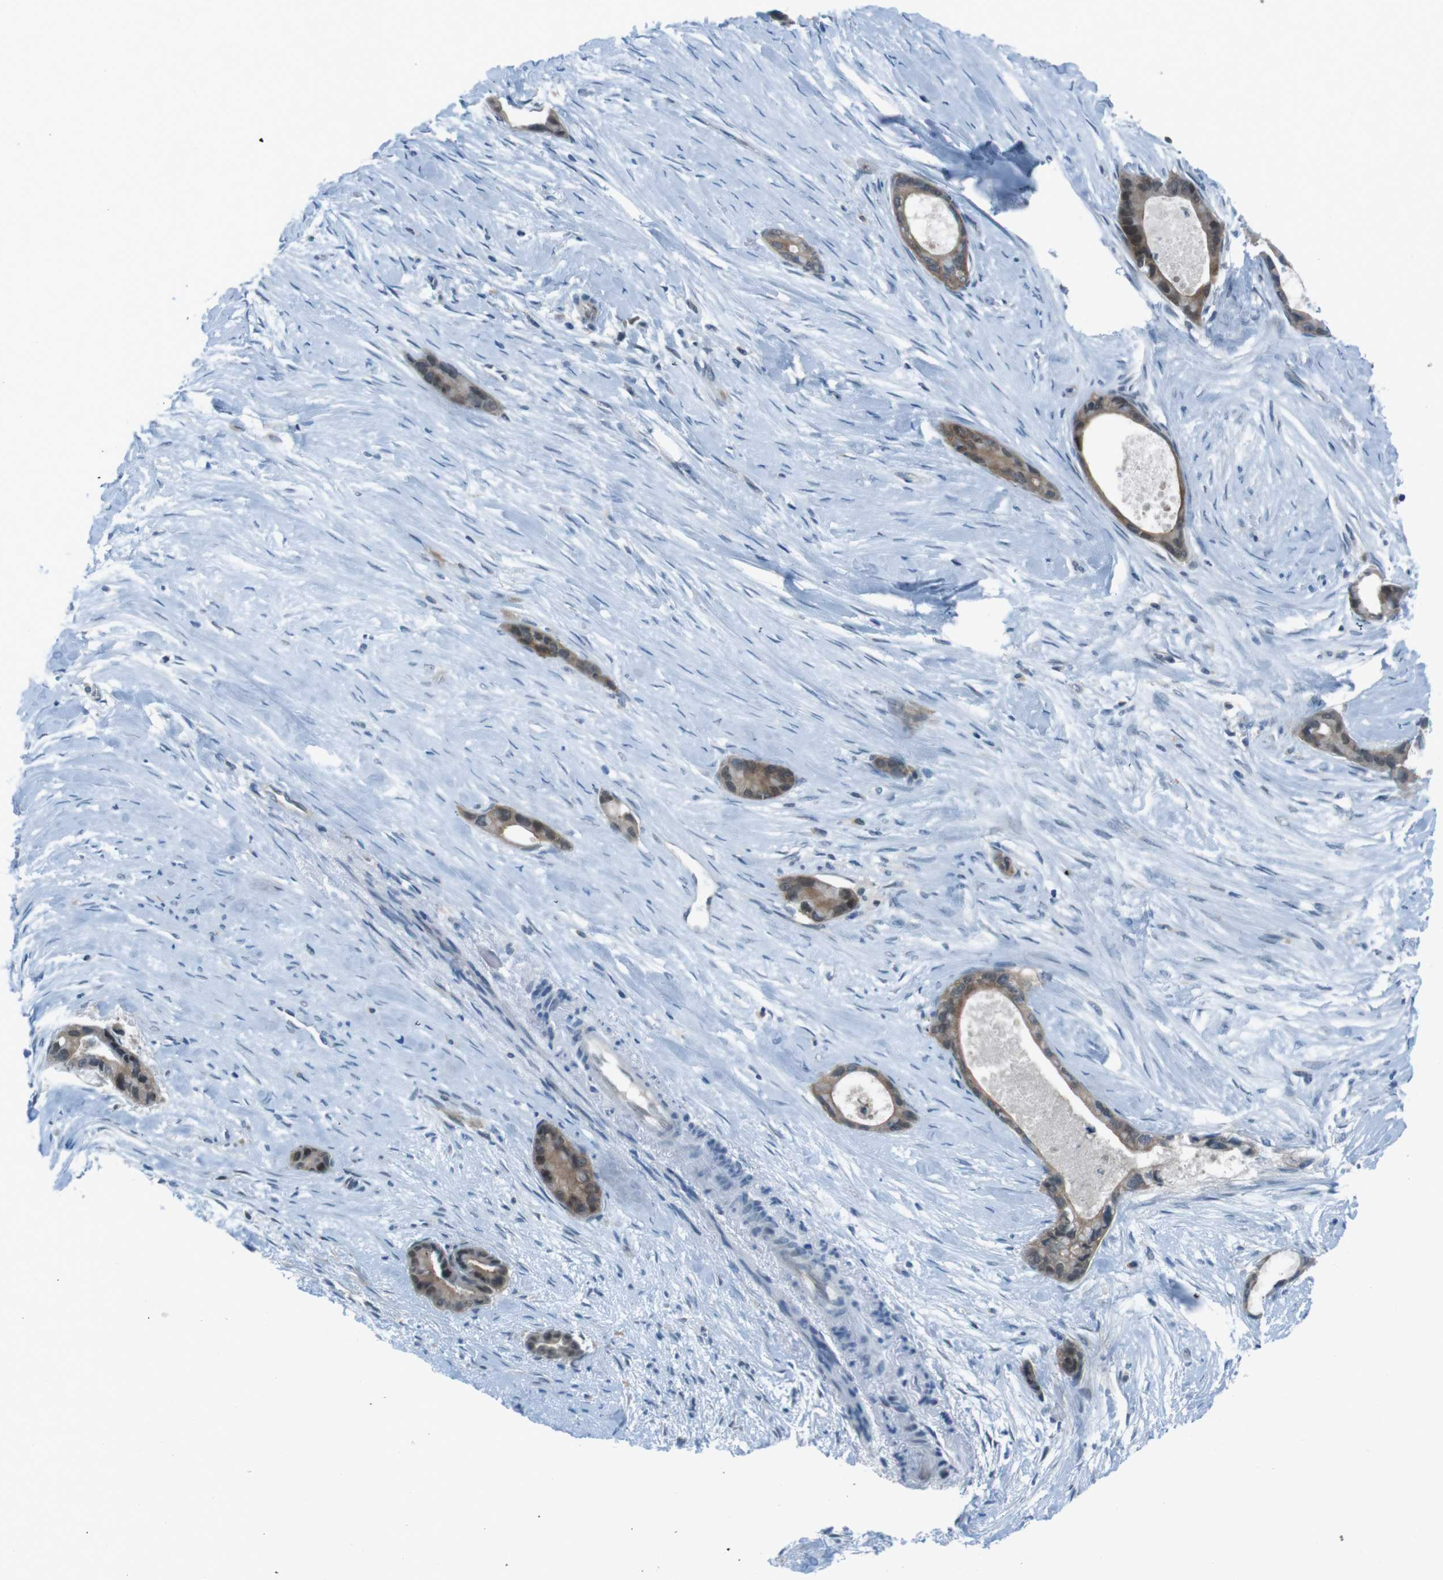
{"staining": {"intensity": "moderate", "quantity": ">75%", "location": "cytoplasmic/membranous,nuclear"}, "tissue": "liver cancer", "cell_type": "Tumor cells", "image_type": "cancer", "snomed": [{"axis": "morphology", "description": "Cholangiocarcinoma"}, {"axis": "topography", "description": "Liver"}], "caption": "A histopathology image of liver cancer stained for a protein demonstrates moderate cytoplasmic/membranous and nuclear brown staining in tumor cells.", "gene": "ZDHHC20", "patient": {"sex": "female", "age": 55}}